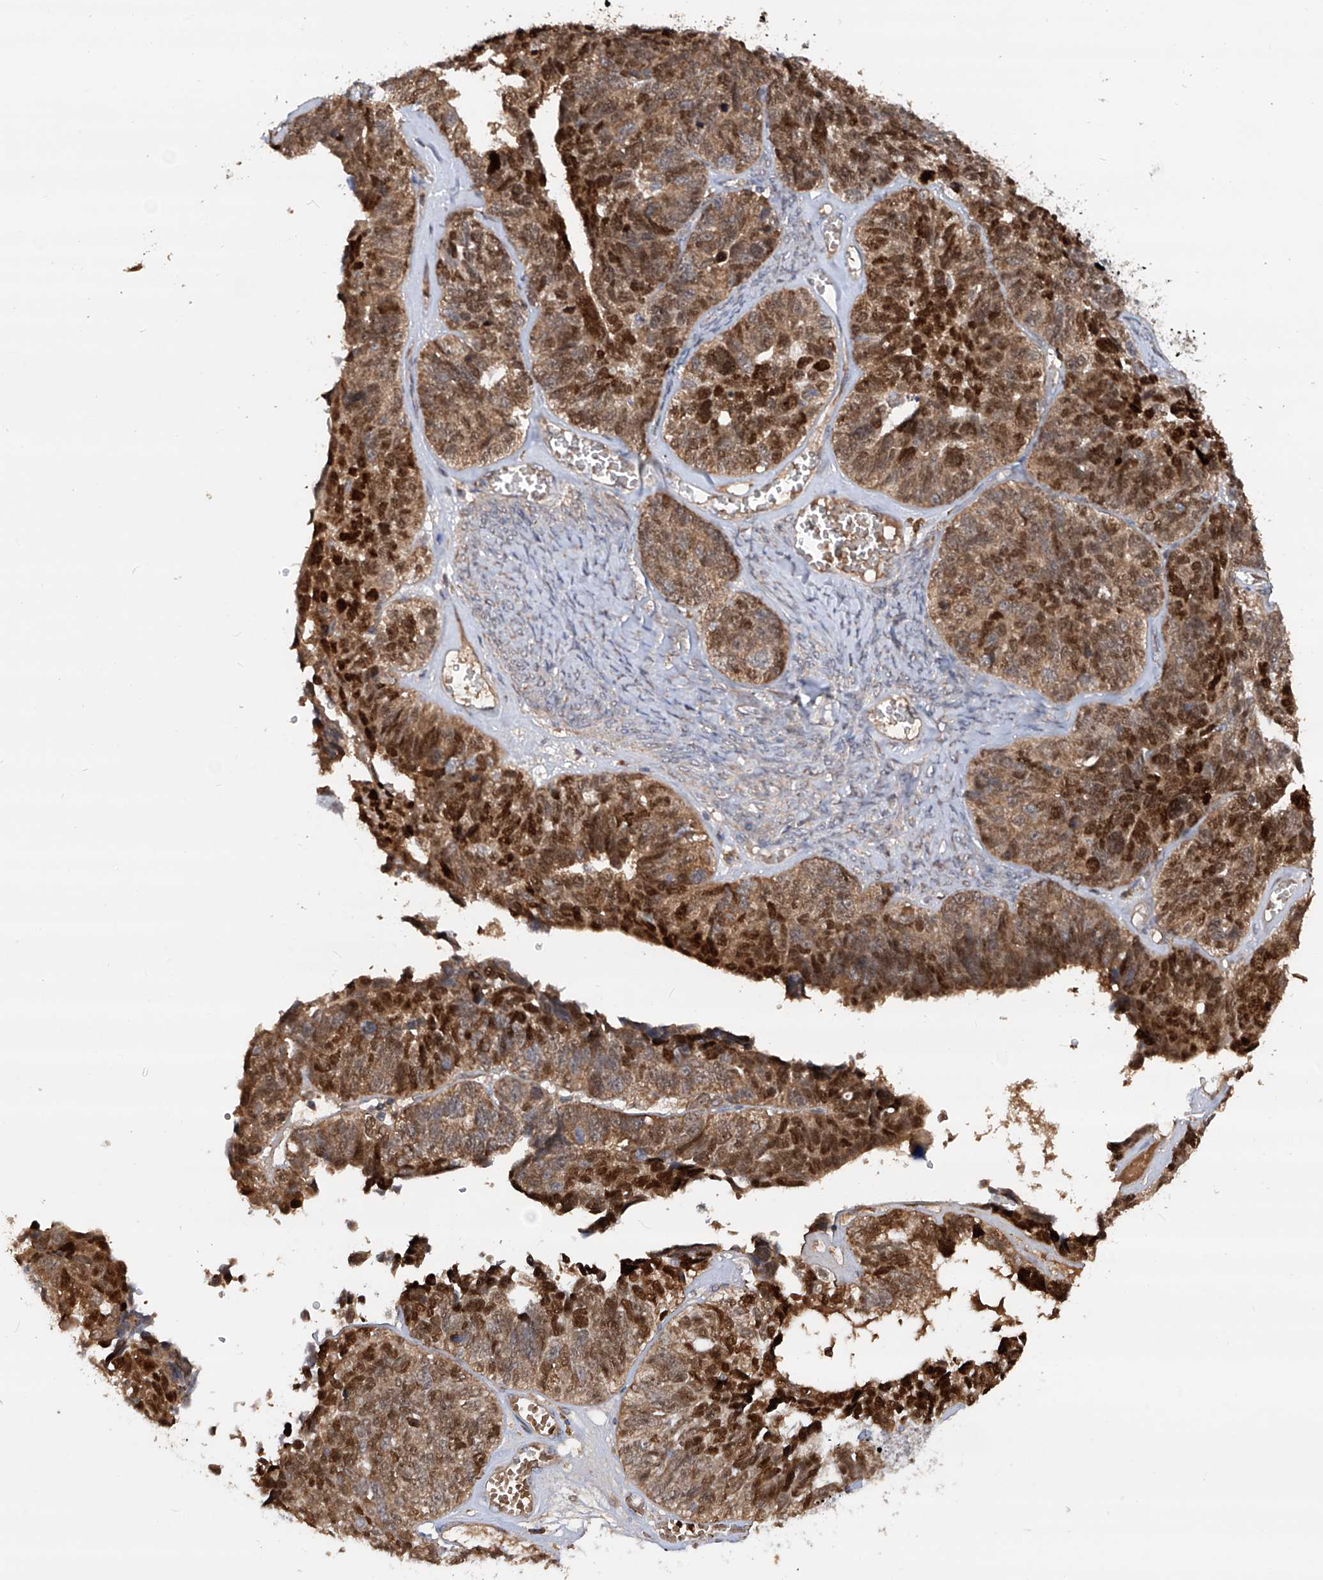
{"staining": {"intensity": "strong", "quantity": ">75%", "location": "cytoplasmic/membranous,nuclear"}, "tissue": "ovarian cancer", "cell_type": "Tumor cells", "image_type": "cancer", "snomed": [{"axis": "morphology", "description": "Cystadenocarcinoma, serous, NOS"}, {"axis": "topography", "description": "Ovary"}], "caption": "A micrograph showing strong cytoplasmic/membranous and nuclear expression in approximately >75% of tumor cells in ovarian cancer, as visualized by brown immunohistochemical staining.", "gene": "EDN1", "patient": {"sex": "female", "age": 79}}